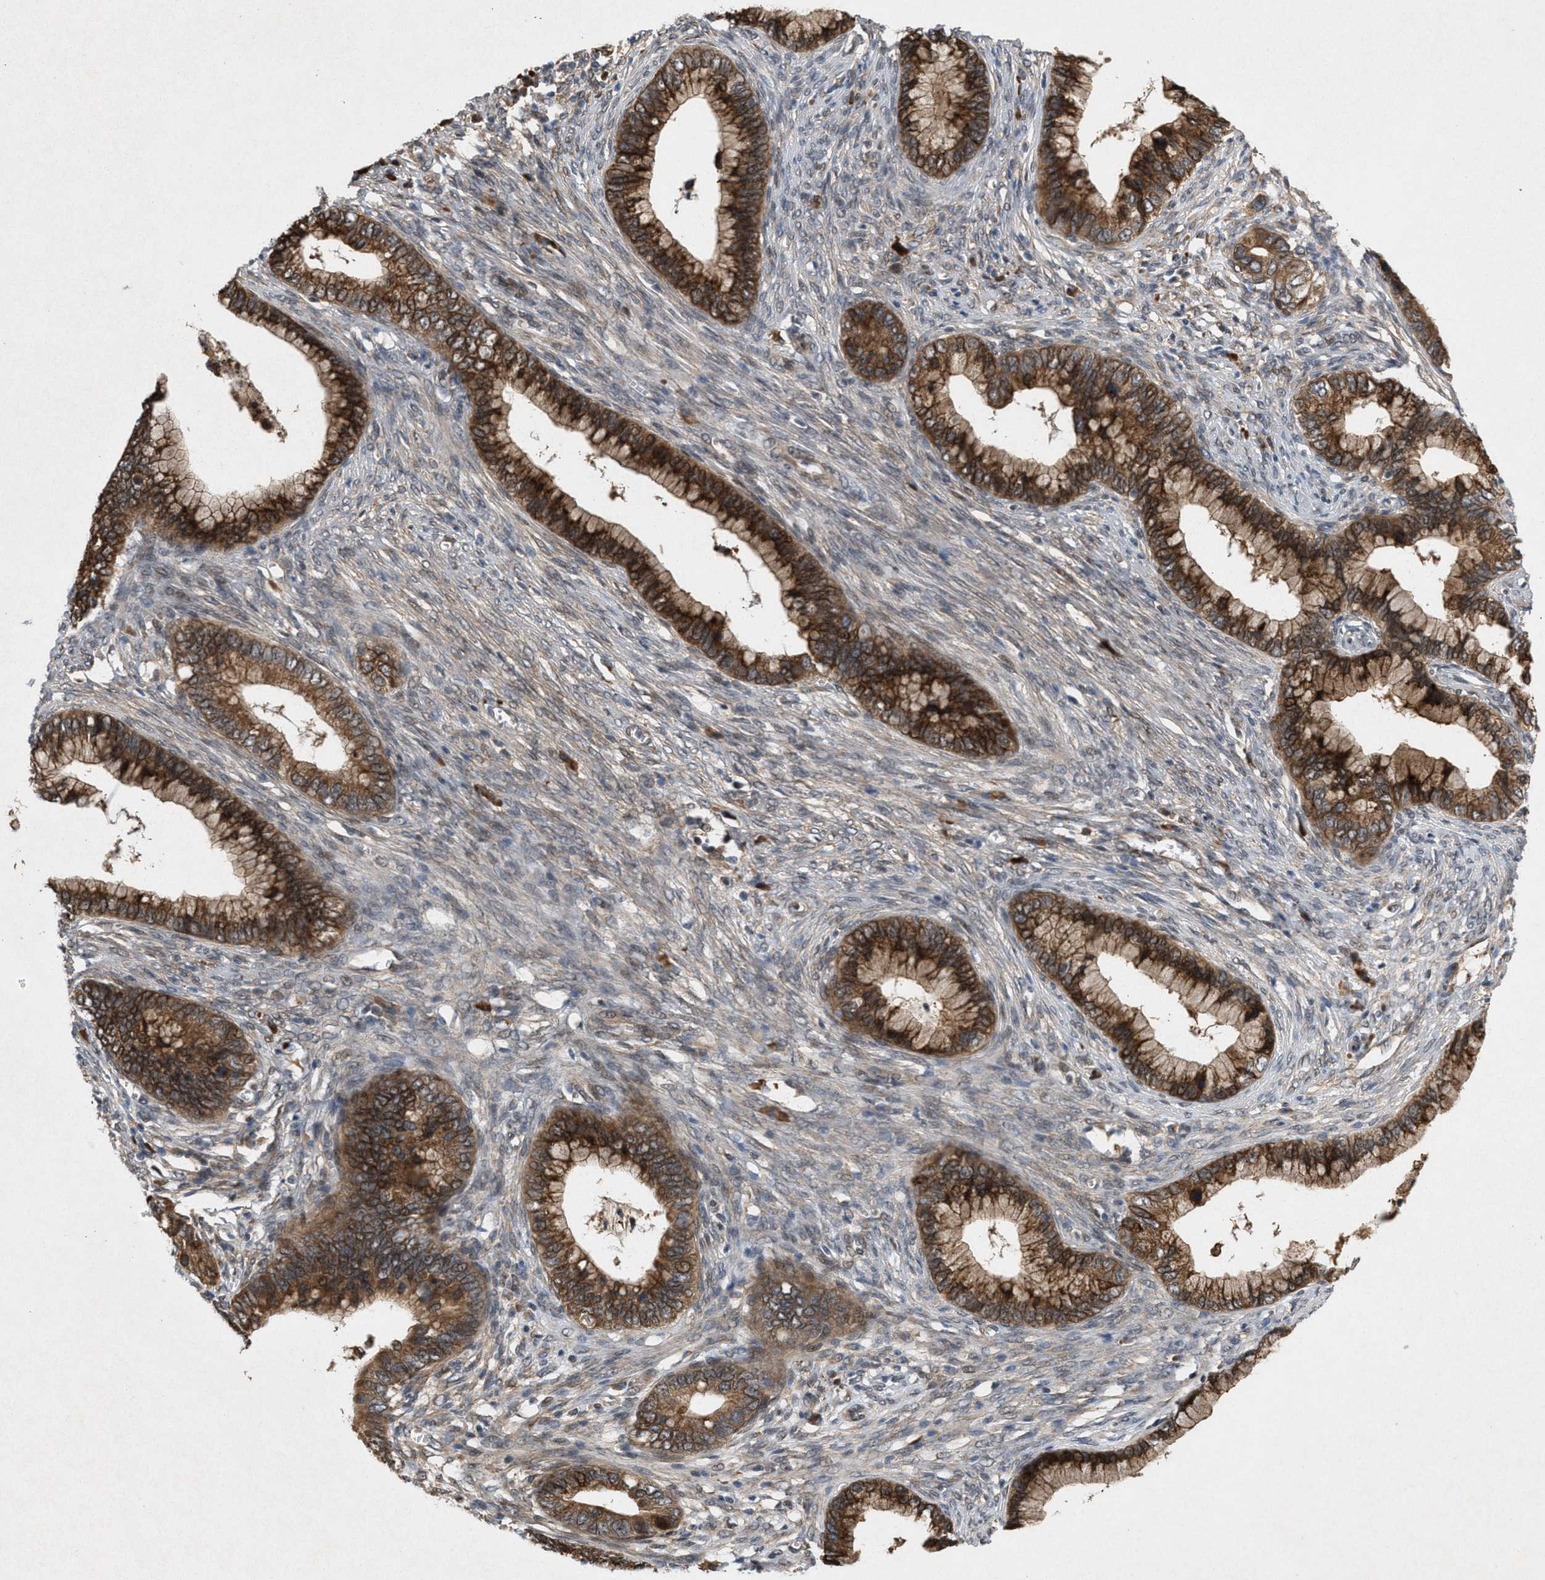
{"staining": {"intensity": "moderate", "quantity": ">75%", "location": "cytoplasmic/membranous"}, "tissue": "cervical cancer", "cell_type": "Tumor cells", "image_type": "cancer", "snomed": [{"axis": "morphology", "description": "Adenocarcinoma, NOS"}, {"axis": "topography", "description": "Cervix"}], "caption": "The histopathology image exhibits immunohistochemical staining of cervical cancer. There is moderate cytoplasmic/membranous positivity is seen in about >75% of tumor cells.", "gene": "MFSD6", "patient": {"sex": "female", "age": 44}}